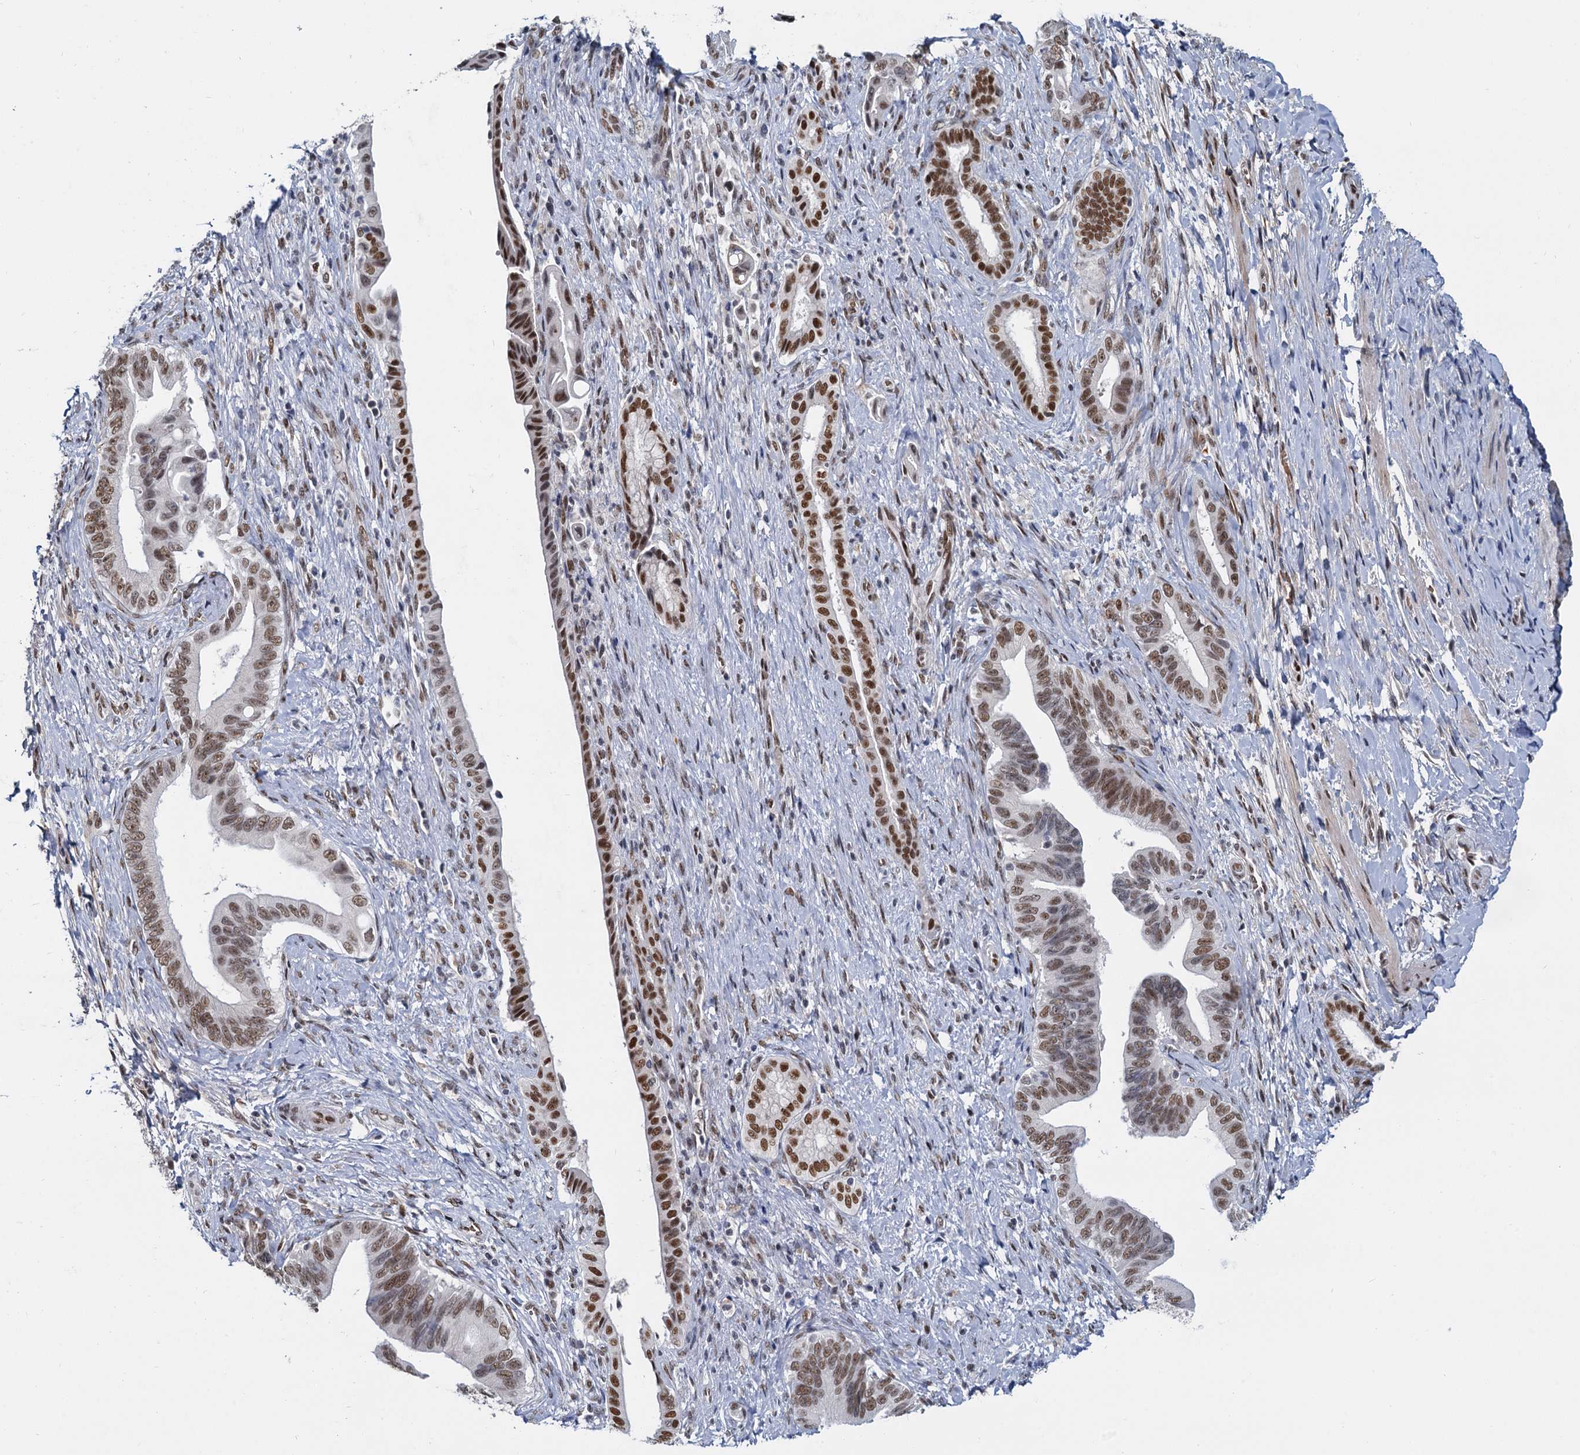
{"staining": {"intensity": "strong", "quantity": ">75%", "location": "nuclear"}, "tissue": "pancreatic cancer", "cell_type": "Tumor cells", "image_type": "cancer", "snomed": [{"axis": "morphology", "description": "Adenocarcinoma, NOS"}, {"axis": "topography", "description": "Pancreas"}], "caption": "Pancreatic cancer (adenocarcinoma) stained for a protein (brown) reveals strong nuclear positive positivity in about >75% of tumor cells.", "gene": "RPRD1A", "patient": {"sex": "female", "age": 55}}